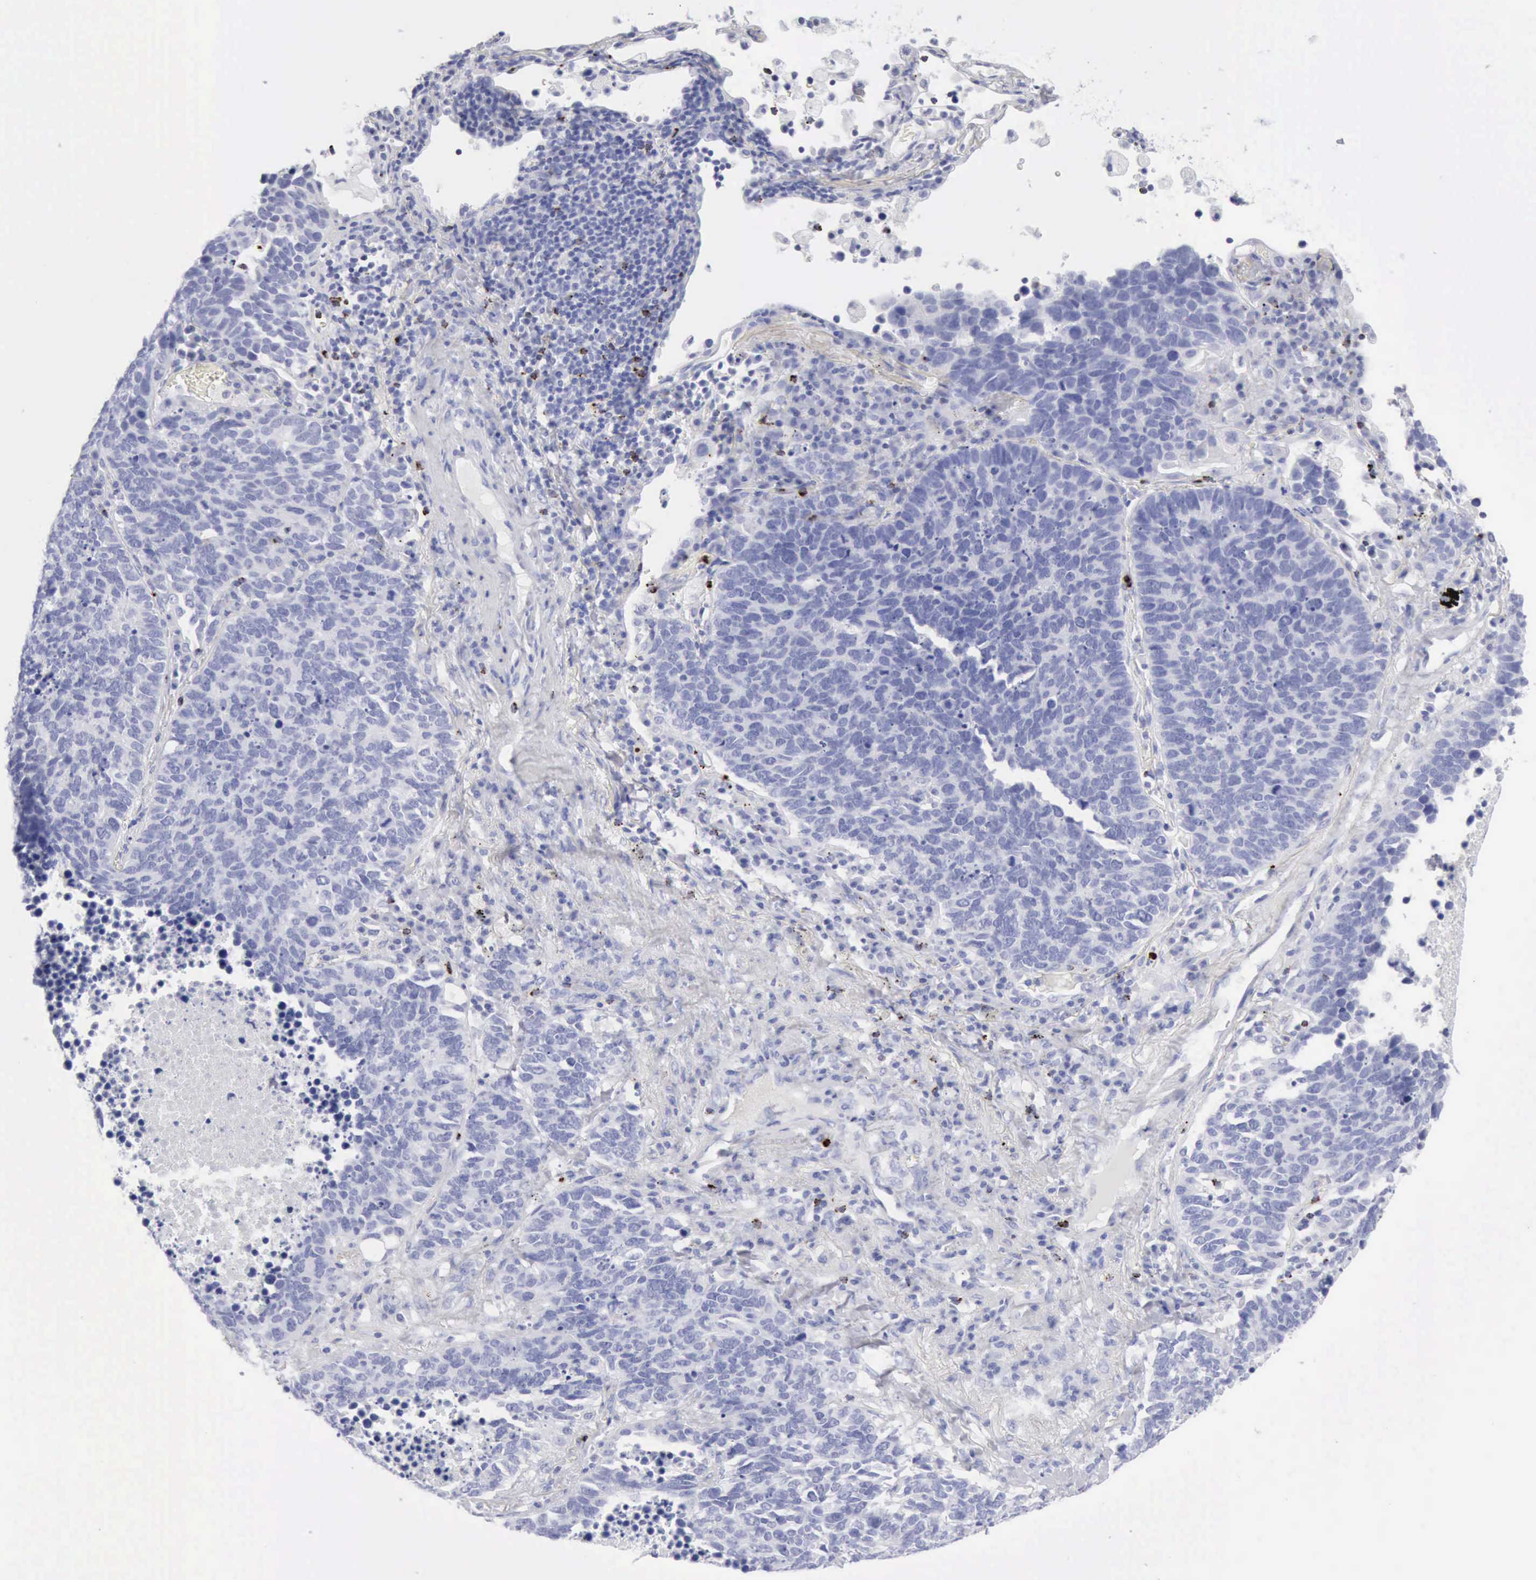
{"staining": {"intensity": "negative", "quantity": "none", "location": "none"}, "tissue": "lung cancer", "cell_type": "Tumor cells", "image_type": "cancer", "snomed": [{"axis": "morphology", "description": "Neoplasm, malignant, NOS"}, {"axis": "topography", "description": "Lung"}], "caption": "High power microscopy histopathology image of an immunohistochemistry photomicrograph of lung cancer, revealing no significant expression in tumor cells.", "gene": "GZMB", "patient": {"sex": "female", "age": 75}}